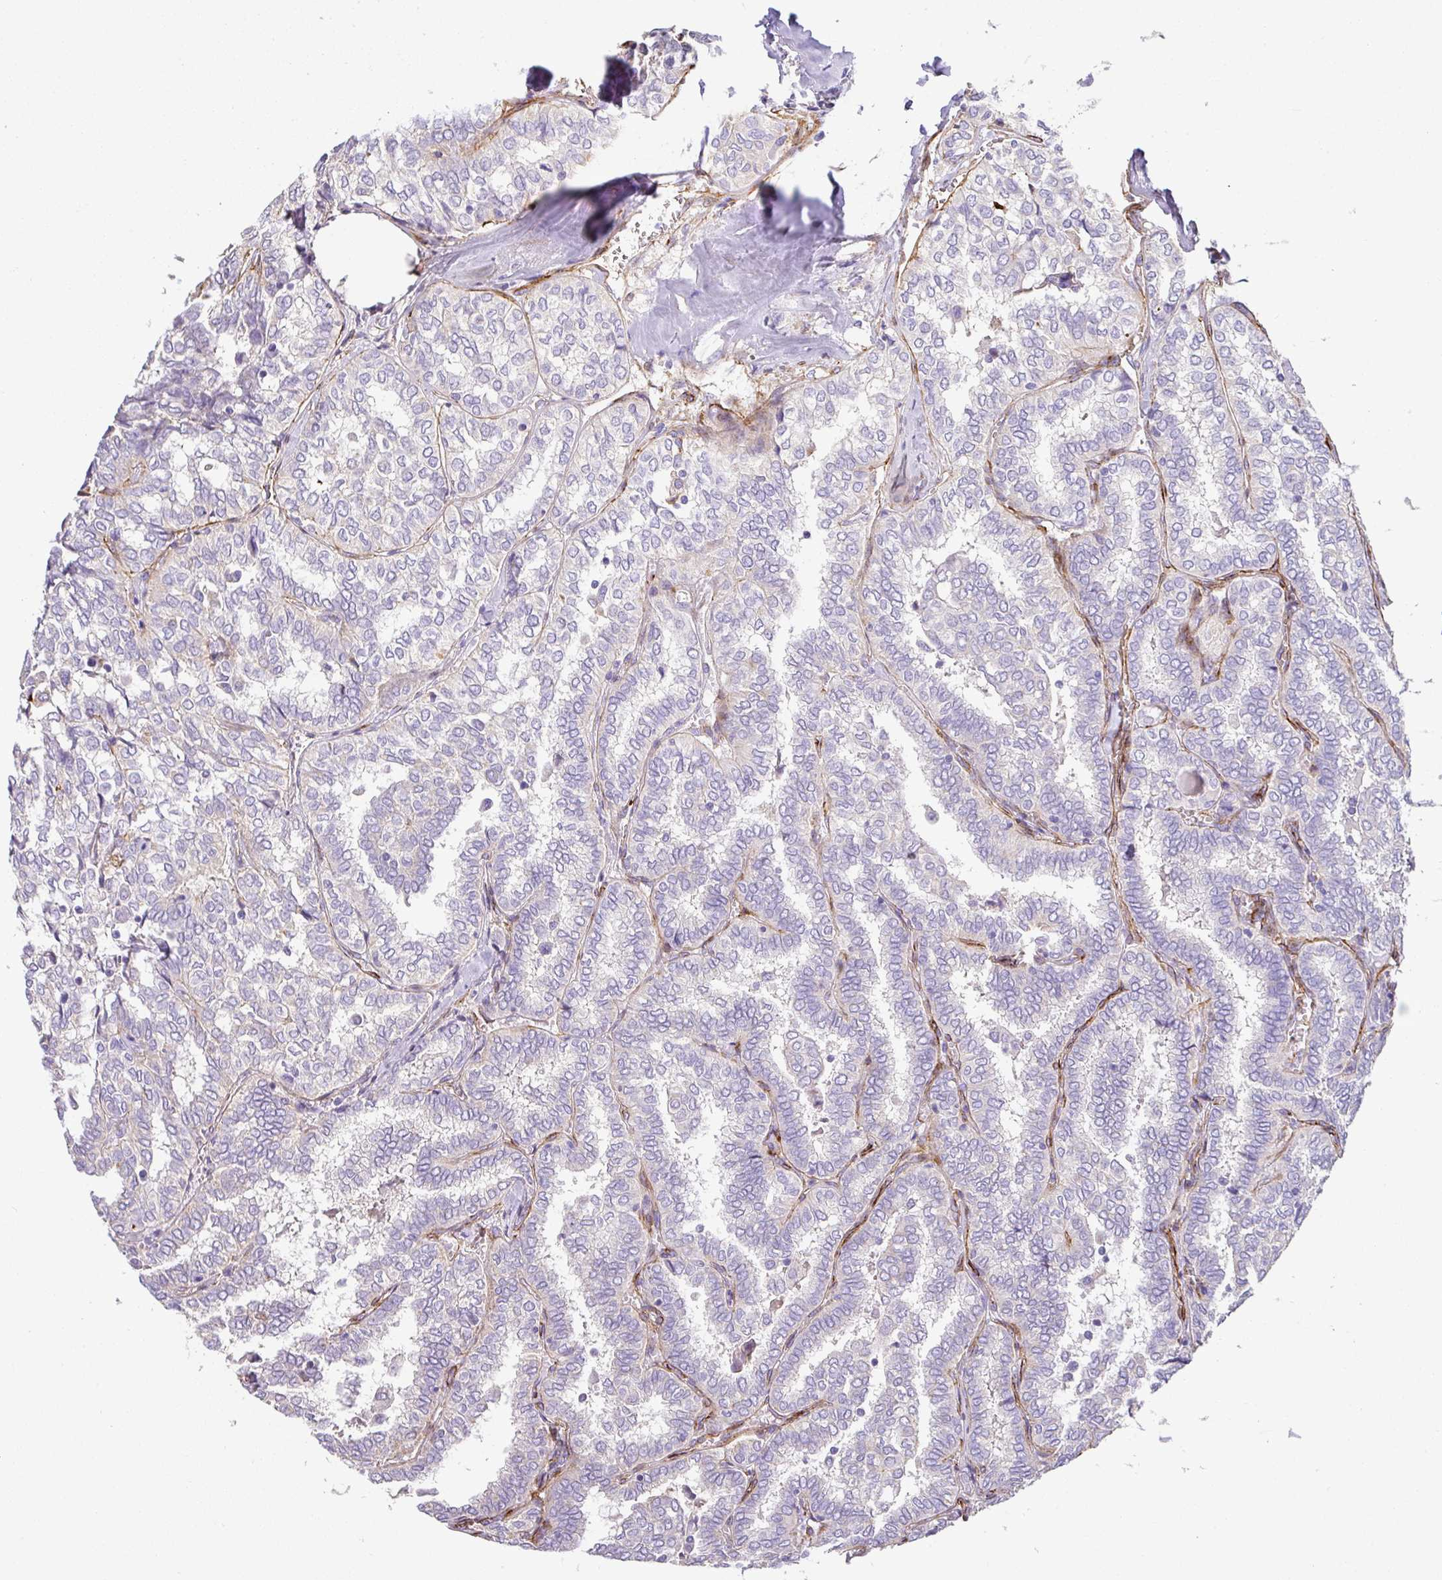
{"staining": {"intensity": "negative", "quantity": "none", "location": "none"}, "tissue": "thyroid cancer", "cell_type": "Tumor cells", "image_type": "cancer", "snomed": [{"axis": "morphology", "description": "Papillary adenocarcinoma, NOS"}, {"axis": "topography", "description": "Thyroid gland"}], "caption": "This histopathology image is of thyroid papillary adenocarcinoma stained with immunohistochemistry to label a protein in brown with the nuclei are counter-stained blue. There is no positivity in tumor cells.", "gene": "SLC25A17", "patient": {"sex": "female", "age": 30}}